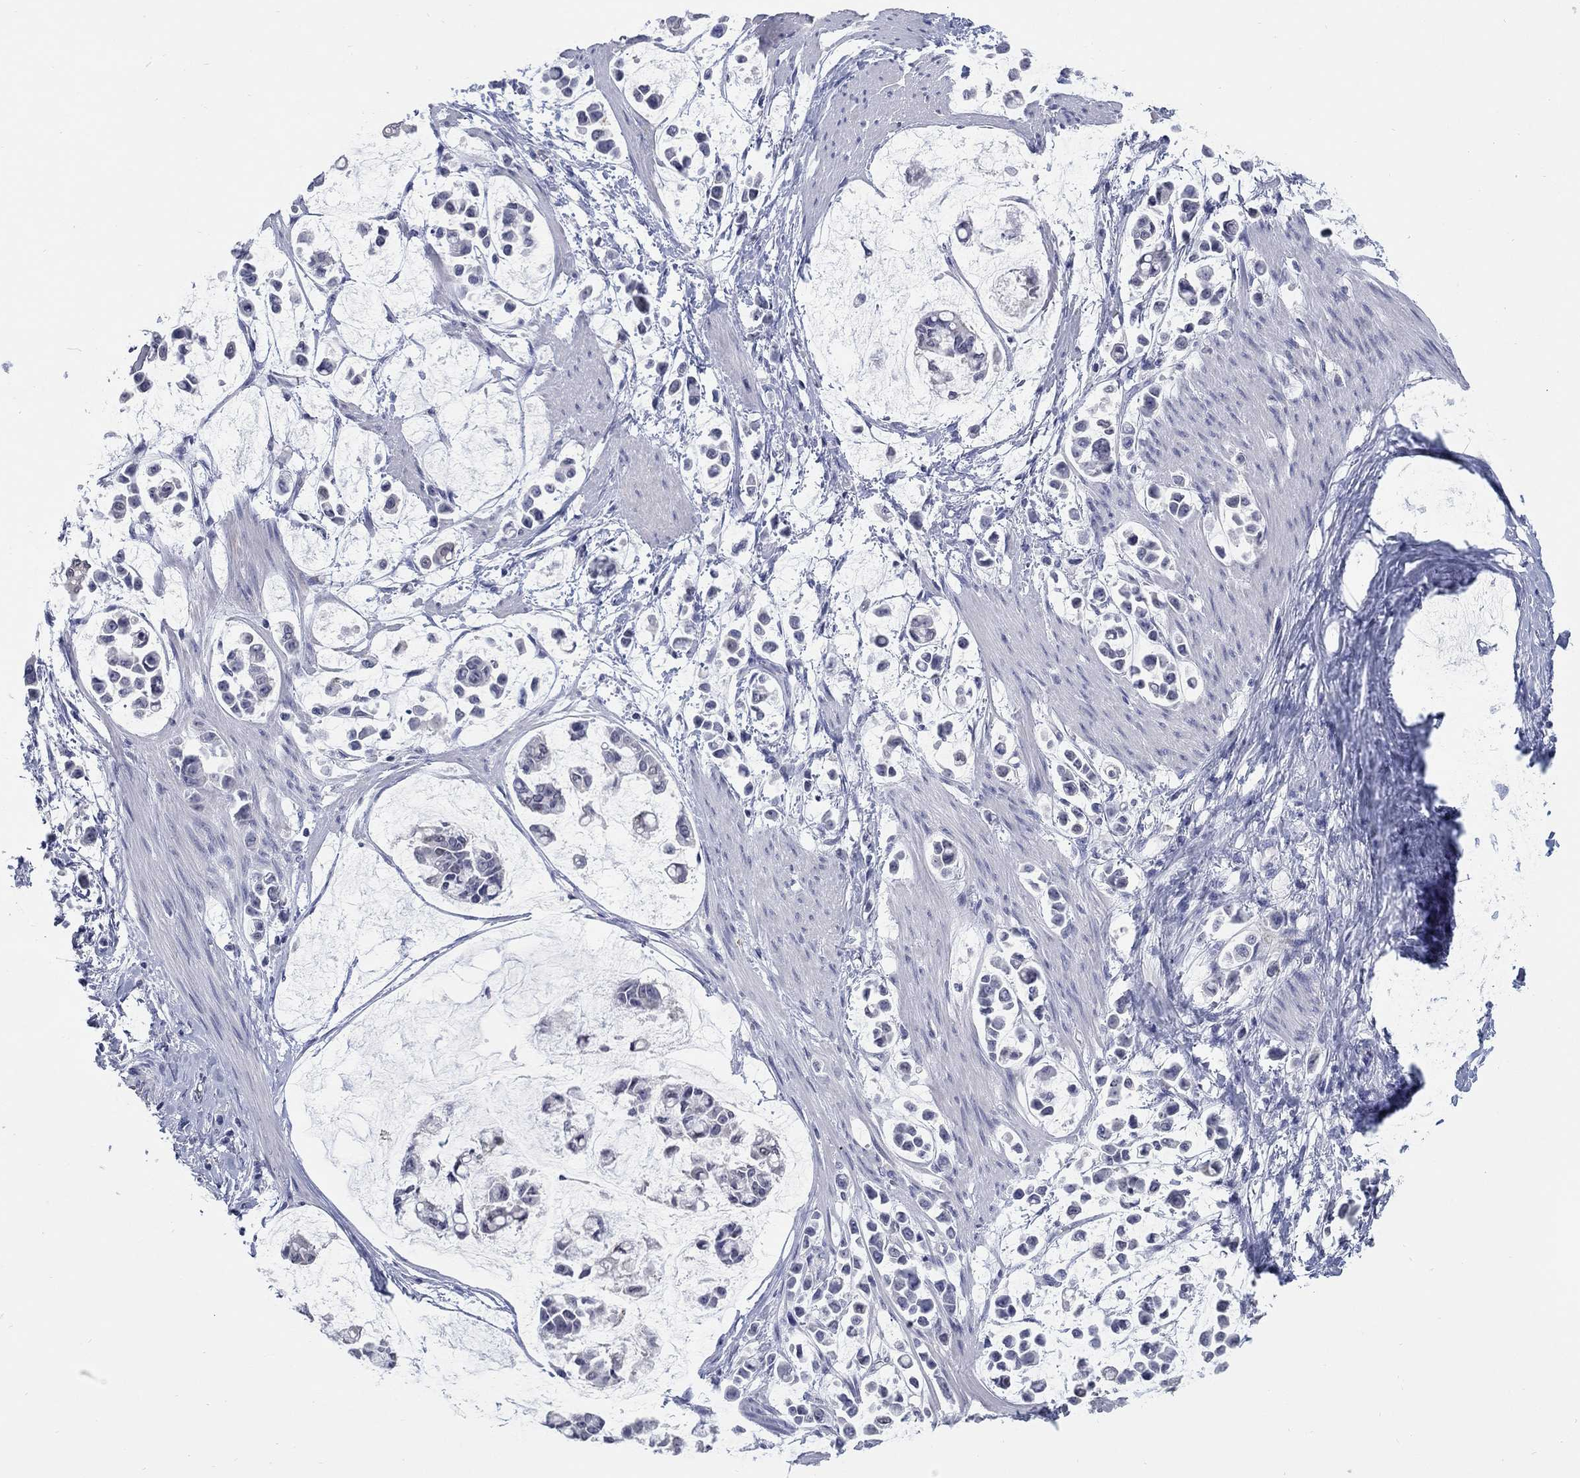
{"staining": {"intensity": "negative", "quantity": "none", "location": "none"}, "tissue": "stomach cancer", "cell_type": "Tumor cells", "image_type": "cancer", "snomed": [{"axis": "morphology", "description": "Adenocarcinoma, NOS"}, {"axis": "topography", "description": "Stomach"}], "caption": "This is a micrograph of IHC staining of adenocarcinoma (stomach), which shows no positivity in tumor cells.", "gene": "ATP6V1G2", "patient": {"sex": "male", "age": 82}}